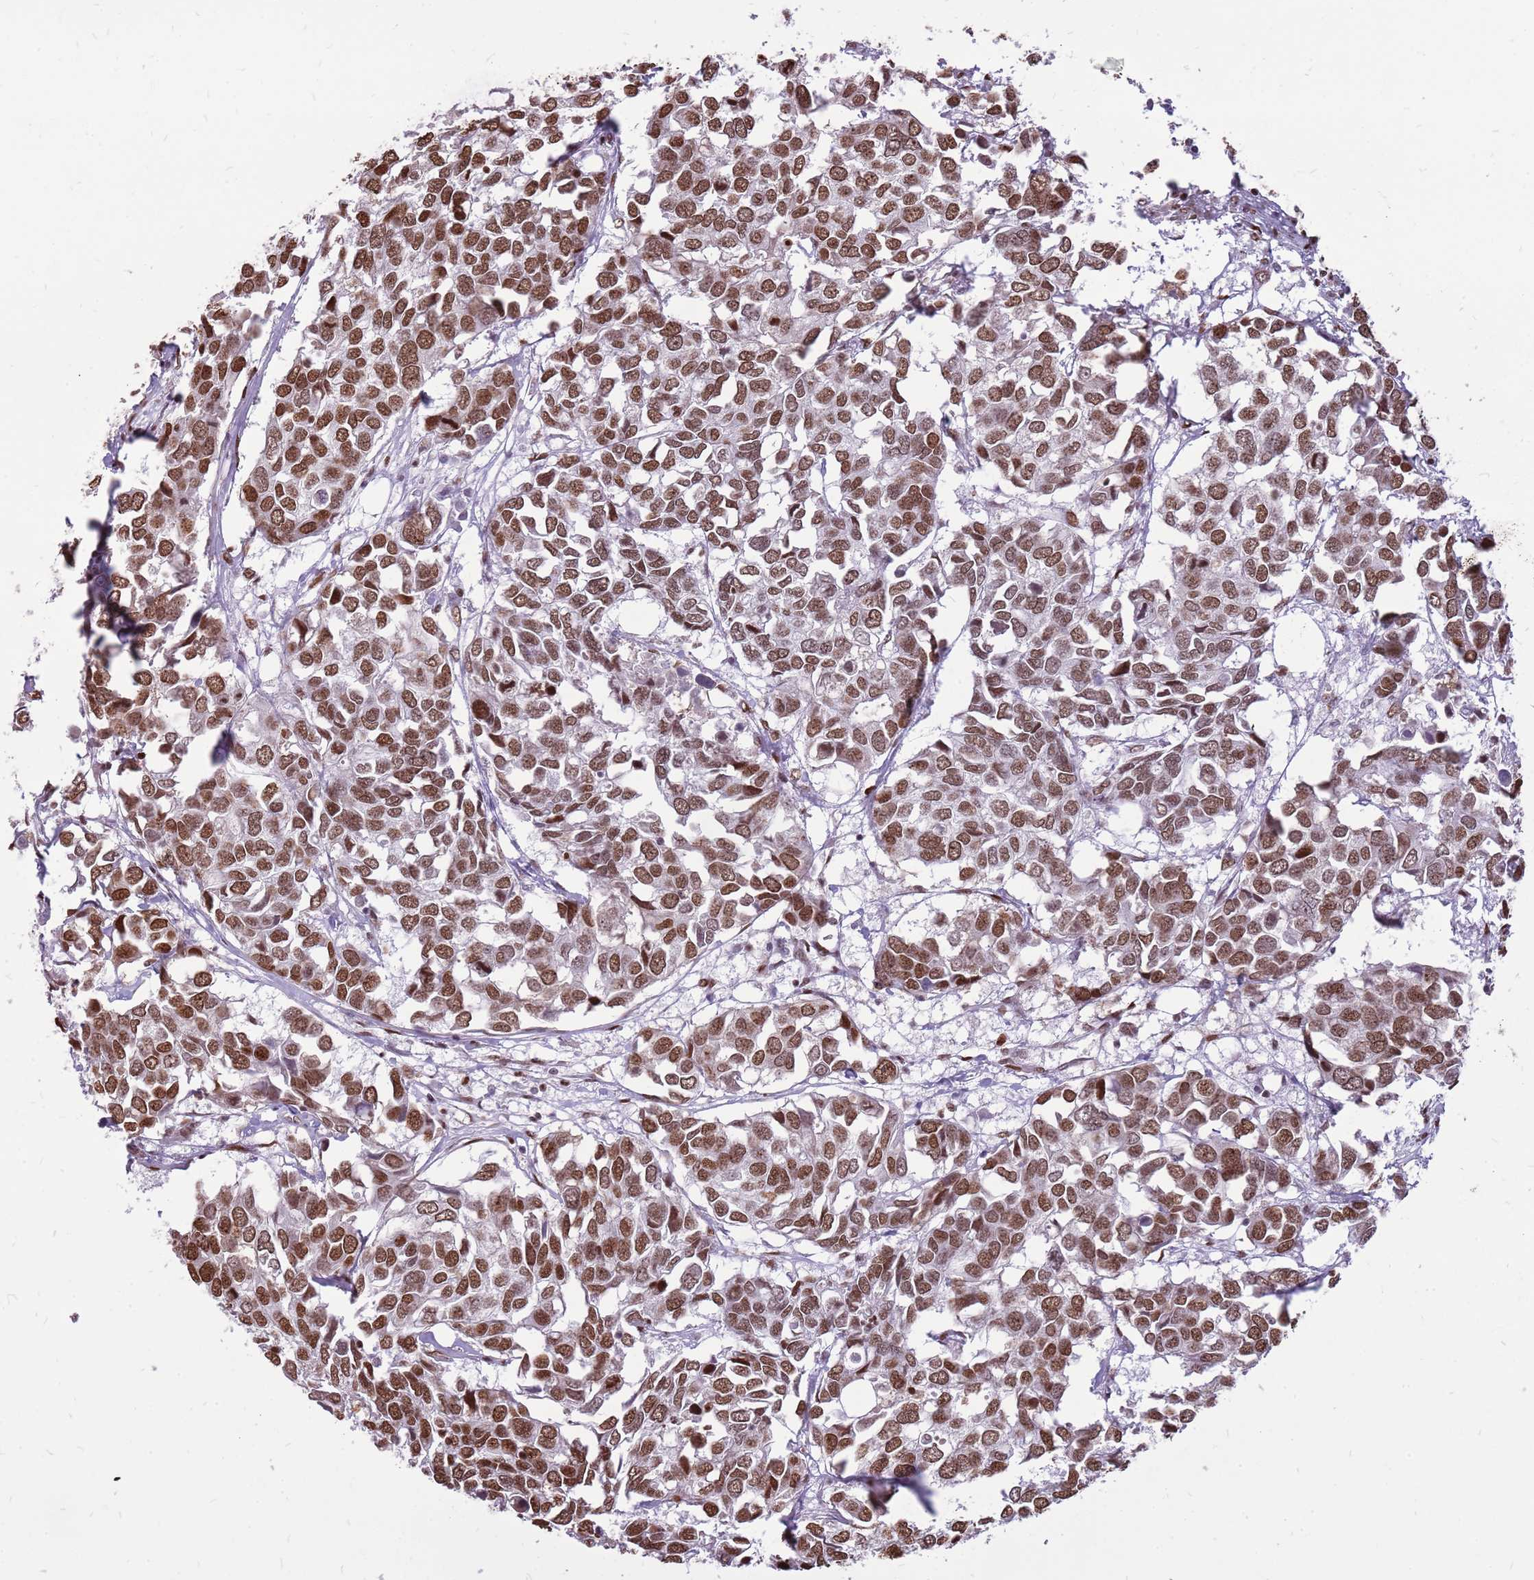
{"staining": {"intensity": "moderate", "quantity": ">75%", "location": "nuclear"}, "tissue": "breast cancer", "cell_type": "Tumor cells", "image_type": "cancer", "snomed": [{"axis": "morphology", "description": "Duct carcinoma"}, {"axis": "topography", "description": "Breast"}], "caption": "There is medium levels of moderate nuclear expression in tumor cells of breast invasive ductal carcinoma, as demonstrated by immunohistochemical staining (brown color).", "gene": "WASHC4", "patient": {"sex": "female", "age": 83}}